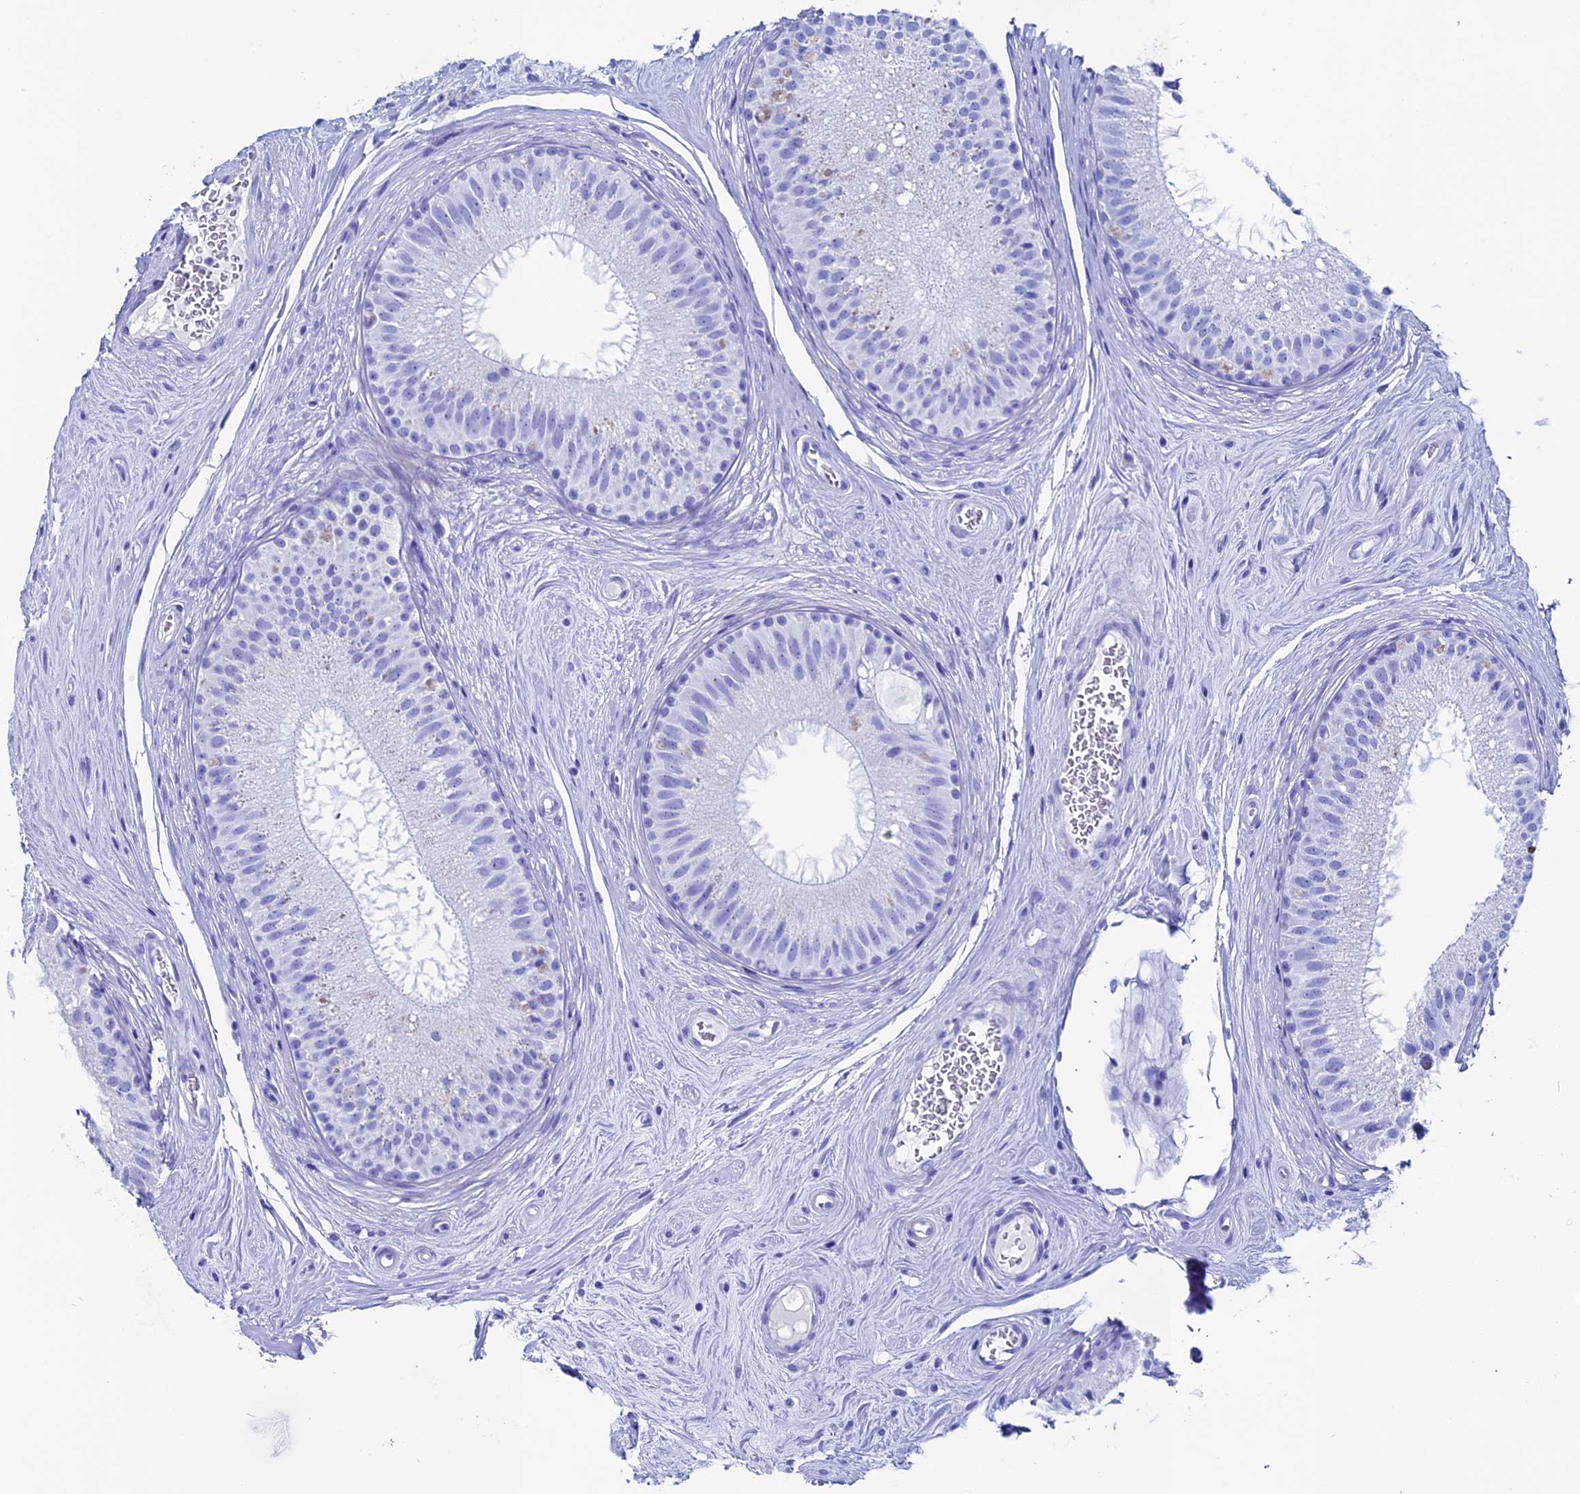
{"staining": {"intensity": "negative", "quantity": "none", "location": "none"}, "tissue": "epididymis", "cell_type": "Glandular cells", "image_type": "normal", "snomed": [{"axis": "morphology", "description": "Normal tissue, NOS"}, {"axis": "topography", "description": "Epididymis"}], "caption": "This is an immunohistochemistry photomicrograph of benign human epididymis. There is no staining in glandular cells.", "gene": "ANKRD29", "patient": {"sex": "male", "age": 33}}